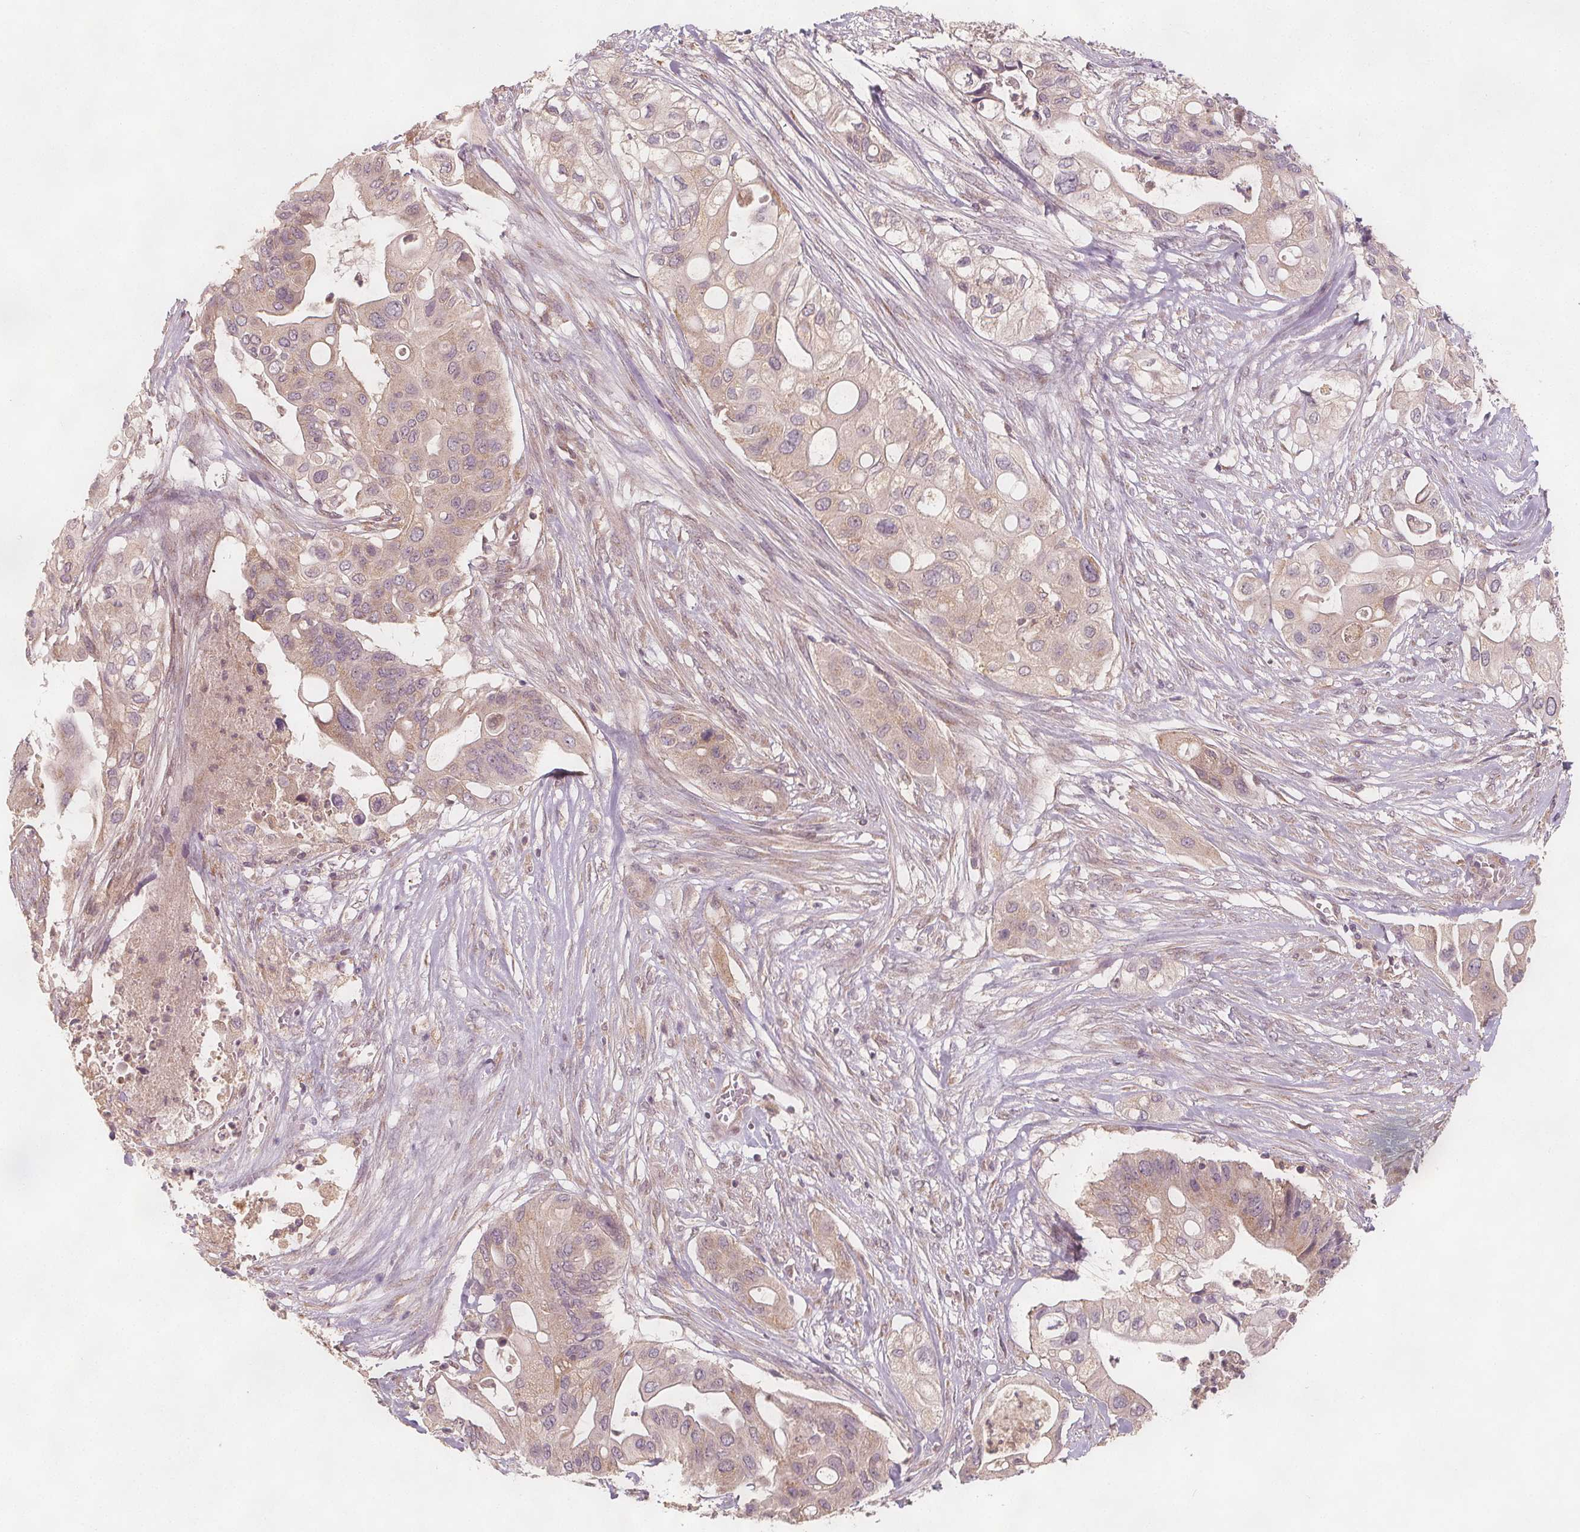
{"staining": {"intensity": "weak", "quantity": "<25%", "location": "cytoplasmic/membranous"}, "tissue": "pancreatic cancer", "cell_type": "Tumor cells", "image_type": "cancer", "snomed": [{"axis": "morphology", "description": "Adenocarcinoma, NOS"}, {"axis": "topography", "description": "Pancreas"}], "caption": "This is an IHC micrograph of pancreatic cancer (adenocarcinoma). There is no staining in tumor cells.", "gene": "NCSTN", "patient": {"sex": "female", "age": 72}}